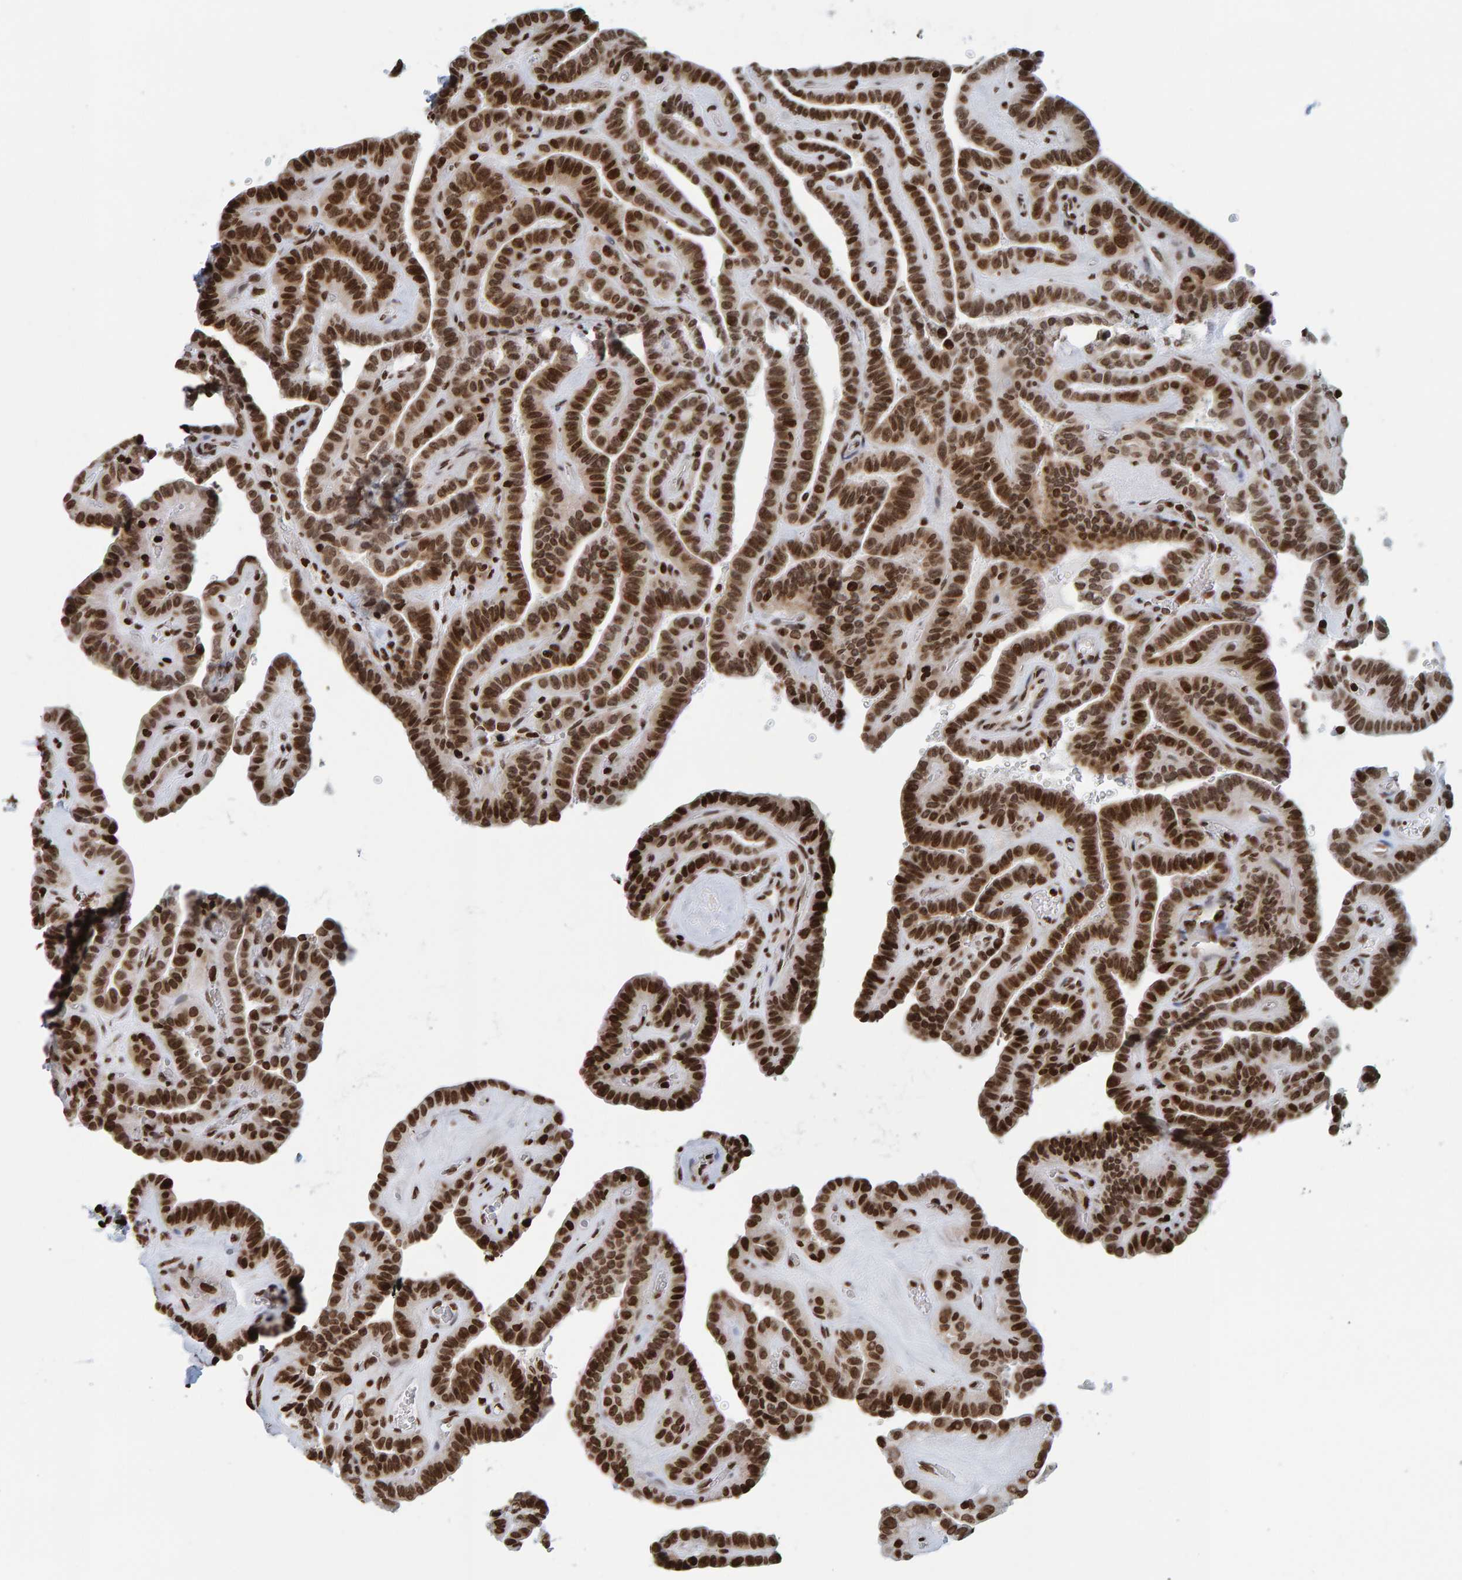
{"staining": {"intensity": "strong", "quantity": ">75%", "location": "nuclear"}, "tissue": "thyroid cancer", "cell_type": "Tumor cells", "image_type": "cancer", "snomed": [{"axis": "morphology", "description": "Papillary adenocarcinoma, NOS"}, {"axis": "topography", "description": "Thyroid gland"}], "caption": "This is a photomicrograph of immunohistochemistry staining of thyroid cancer (papillary adenocarcinoma), which shows strong staining in the nuclear of tumor cells.", "gene": "BRF2", "patient": {"sex": "male", "age": 77}}